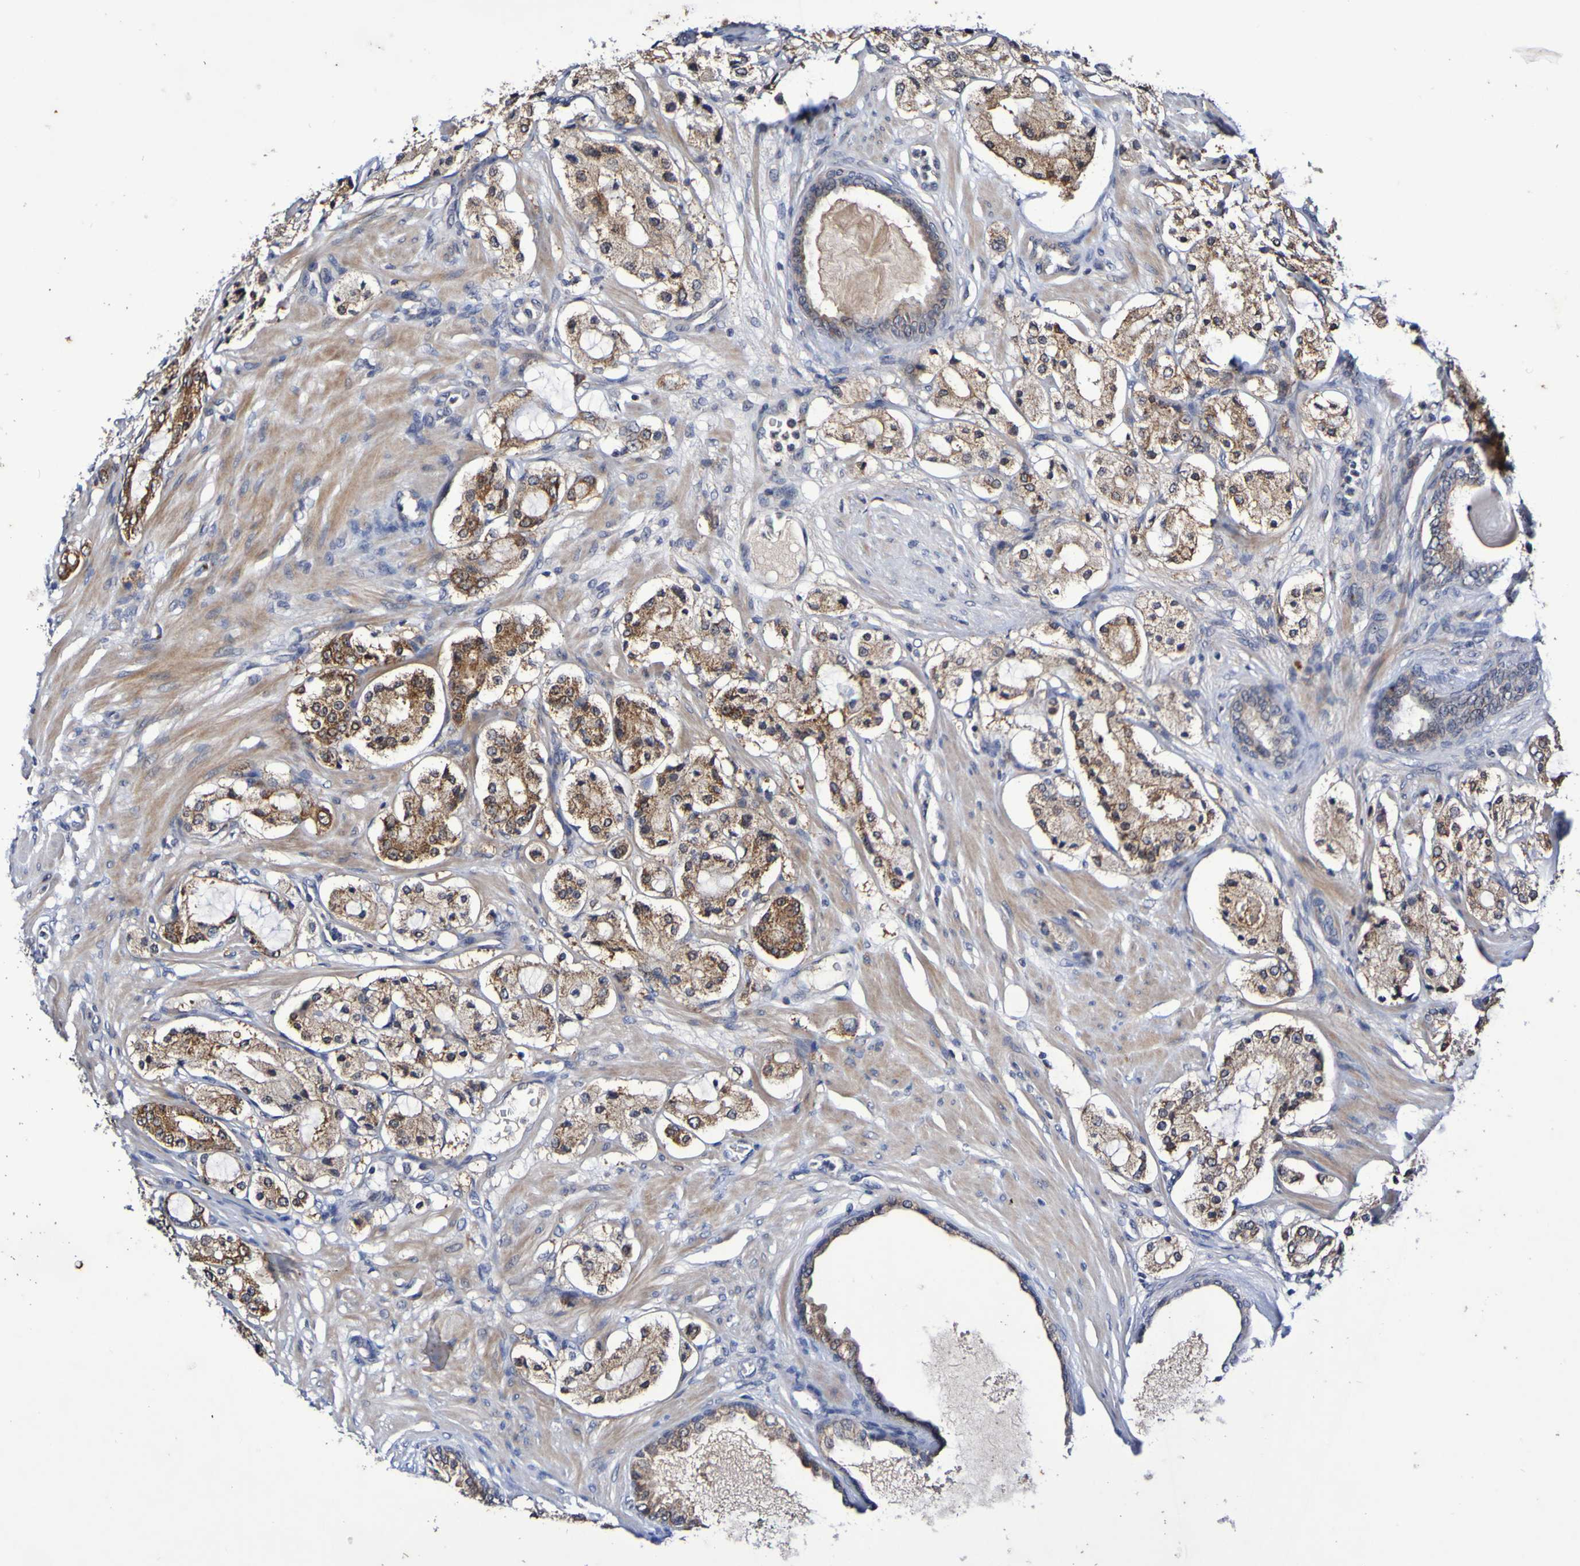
{"staining": {"intensity": "strong", "quantity": "25%-75%", "location": "cytoplasmic/membranous"}, "tissue": "prostate cancer", "cell_type": "Tumor cells", "image_type": "cancer", "snomed": [{"axis": "morphology", "description": "Adenocarcinoma, High grade"}, {"axis": "topography", "description": "Prostate"}], "caption": "Human prostate cancer stained with a brown dye reveals strong cytoplasmic/membranous positive positivity in approximately 25%-75% of tumor cells.", "gene": "PTP4A2", "patient": {"sex": "male", "age": 65}}